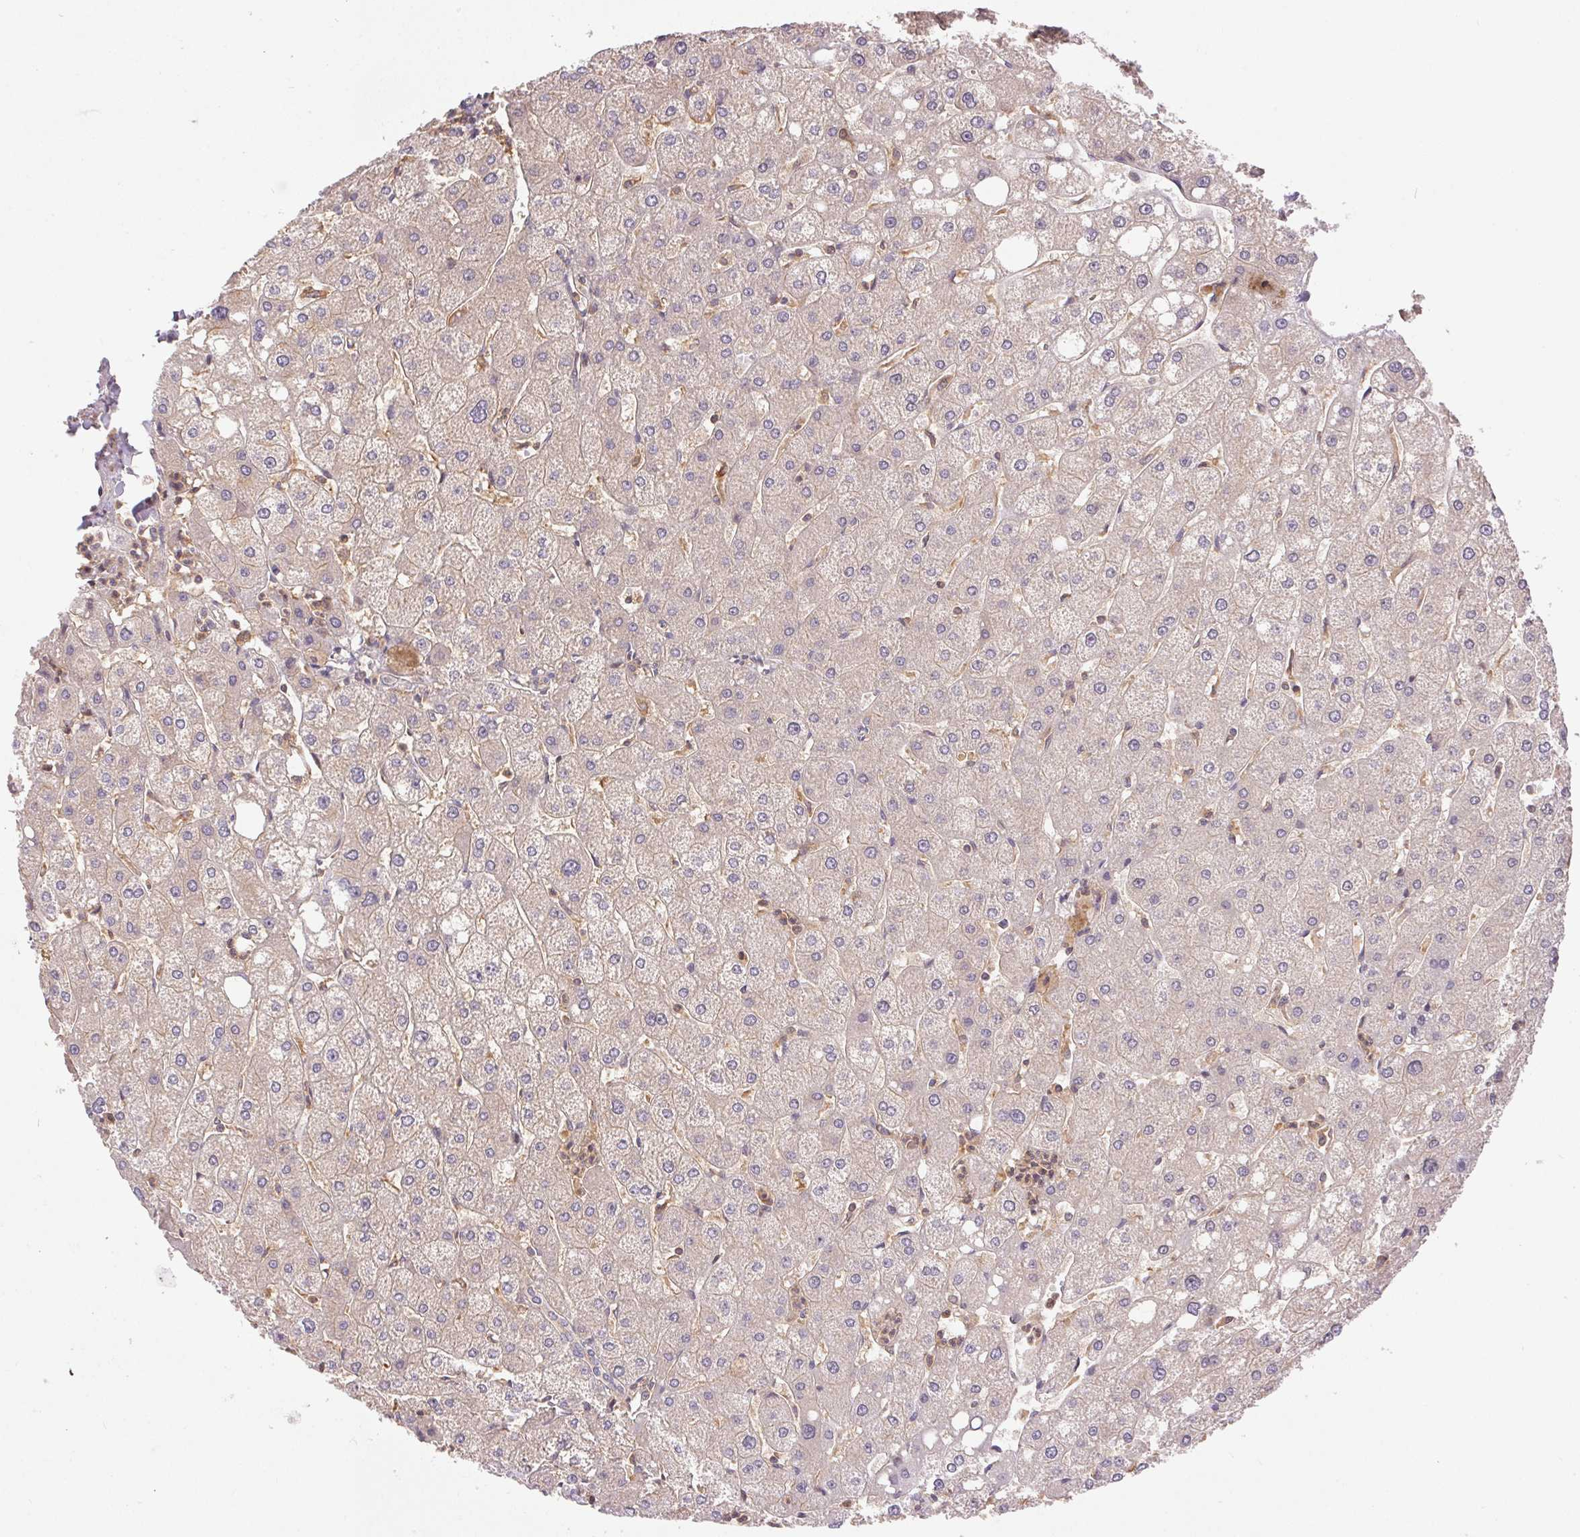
{"staining": {"intensity": "weak", "quantity": "25%-75%", "location": "cytoplasmic/membranous"}, "tissue": "liver", "cell_type": "Cholangiocytes", "image_type": "normal", "snomed": [{"axis": "morphology", "description": "Normal tissue, NOS"}, {"axis": "topography", "description": "Liver"}], "caption": "Protein expression analysis of normal liver exhibits weak cytoplasmic/membranous positivity in about 25%-75% of cholangiocytes. The protein of interest is shown in brown color, while the nuclei are stained blue.", "gene": "GDI1", "patient": {"sex": "male", "age": 67}}